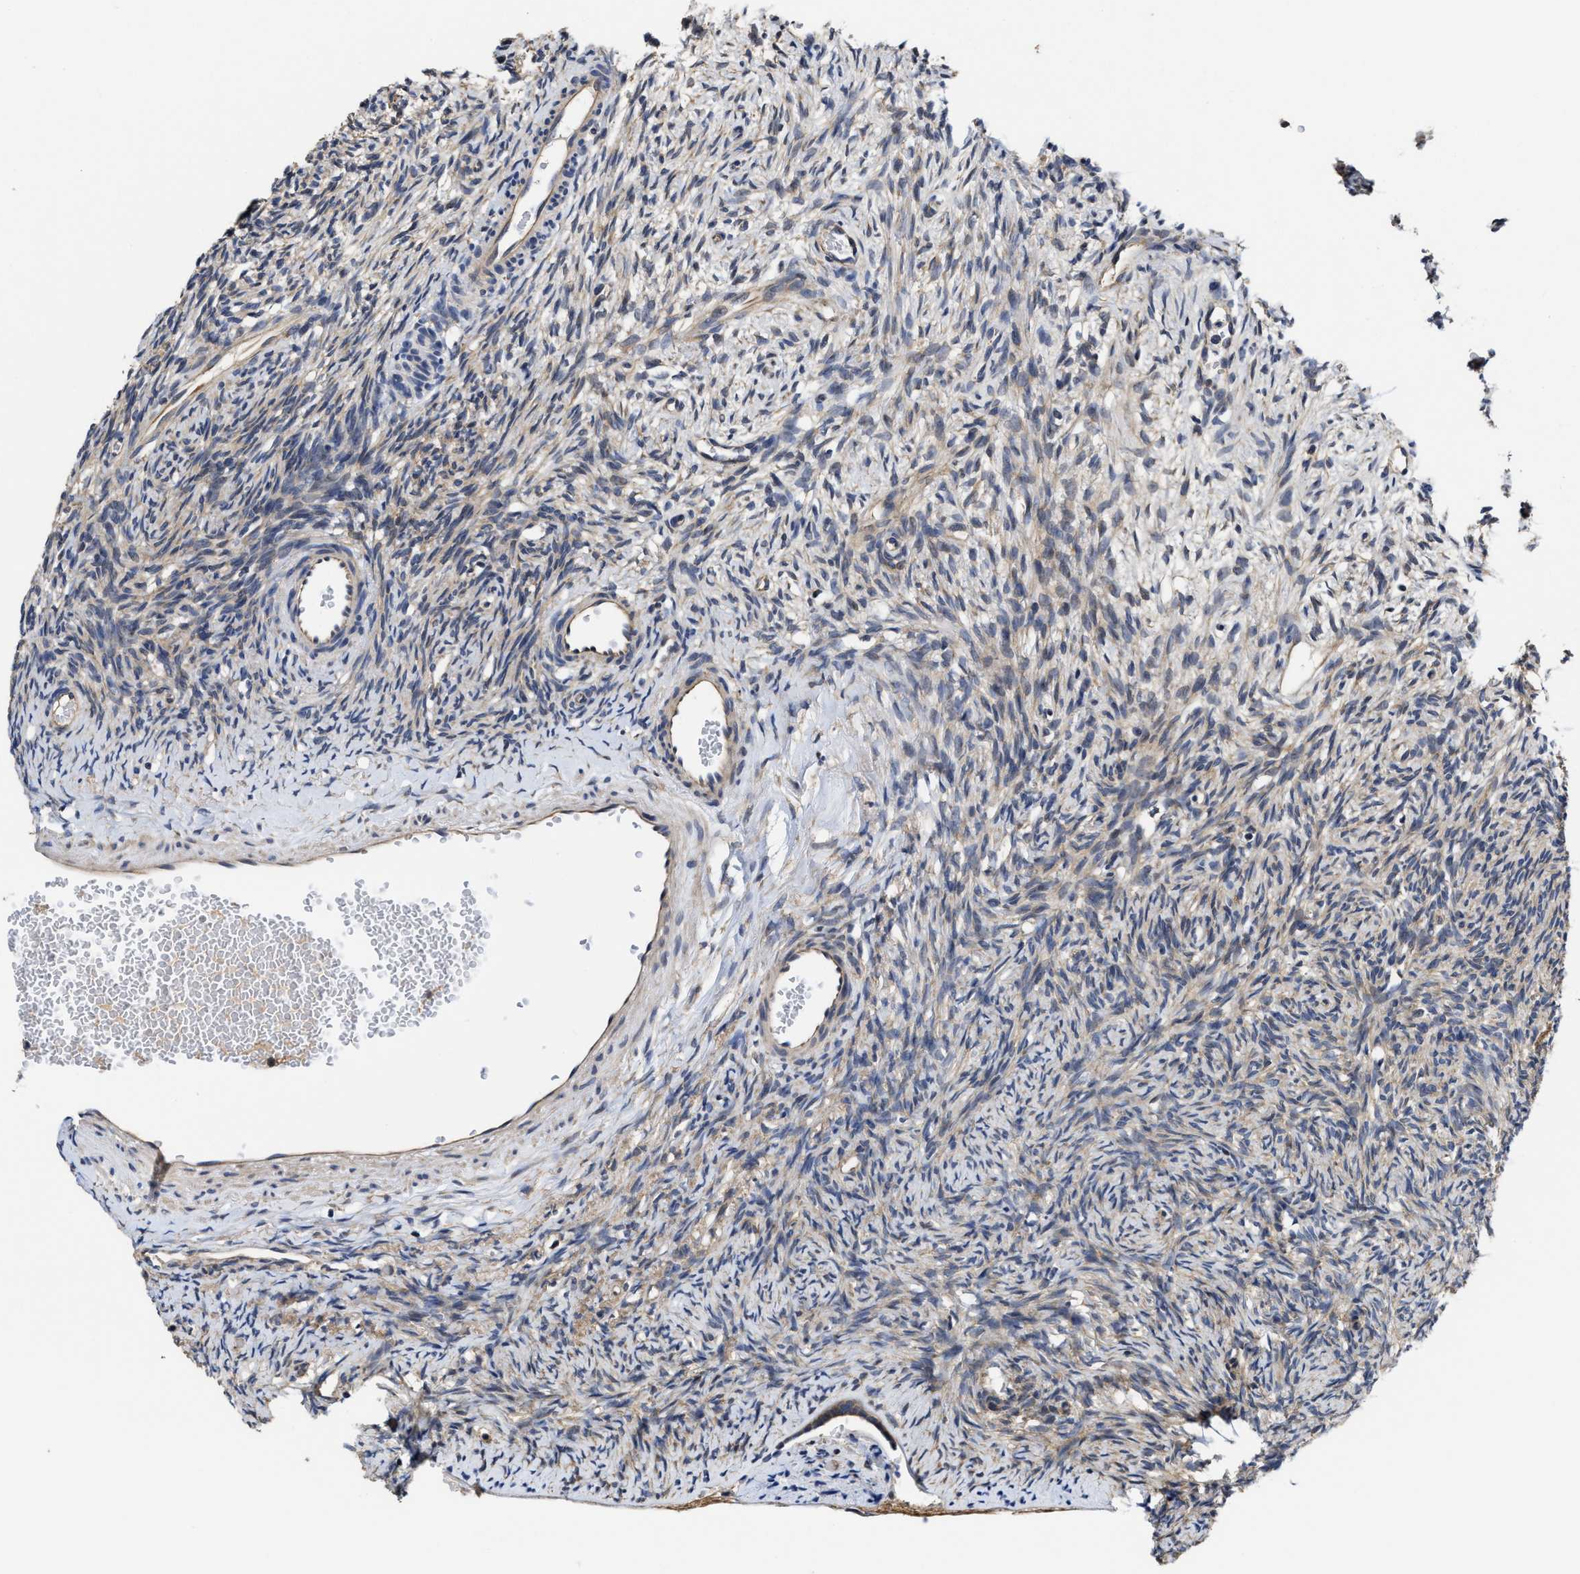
{"staining": {"intensity": "weak", "quantity": "25%-75%", "location": "cytoplasmic/membranous"}, "tissue": "ovary", "cell_type": "Ovarian stroma cells", "image_type": "normal", "snomed": [{"axis": "morphology", "description": "Normal tissue, NOS"}, {"axis": "topography", "description": "Ovary"}], "caption": "An immunohistochemistry photomicrograph of benign tissue is shown. Protein staining in brown shows weak cytoplasmic/membranous positivity in ovary within ovarian stroma cells. The staining was performed using DAB, with brown indicating positive protein expression. Nuclei are stained blue with hematoxylin.", "gene": "TRAF6", "patient": {"sex": "female", "age": 33}}